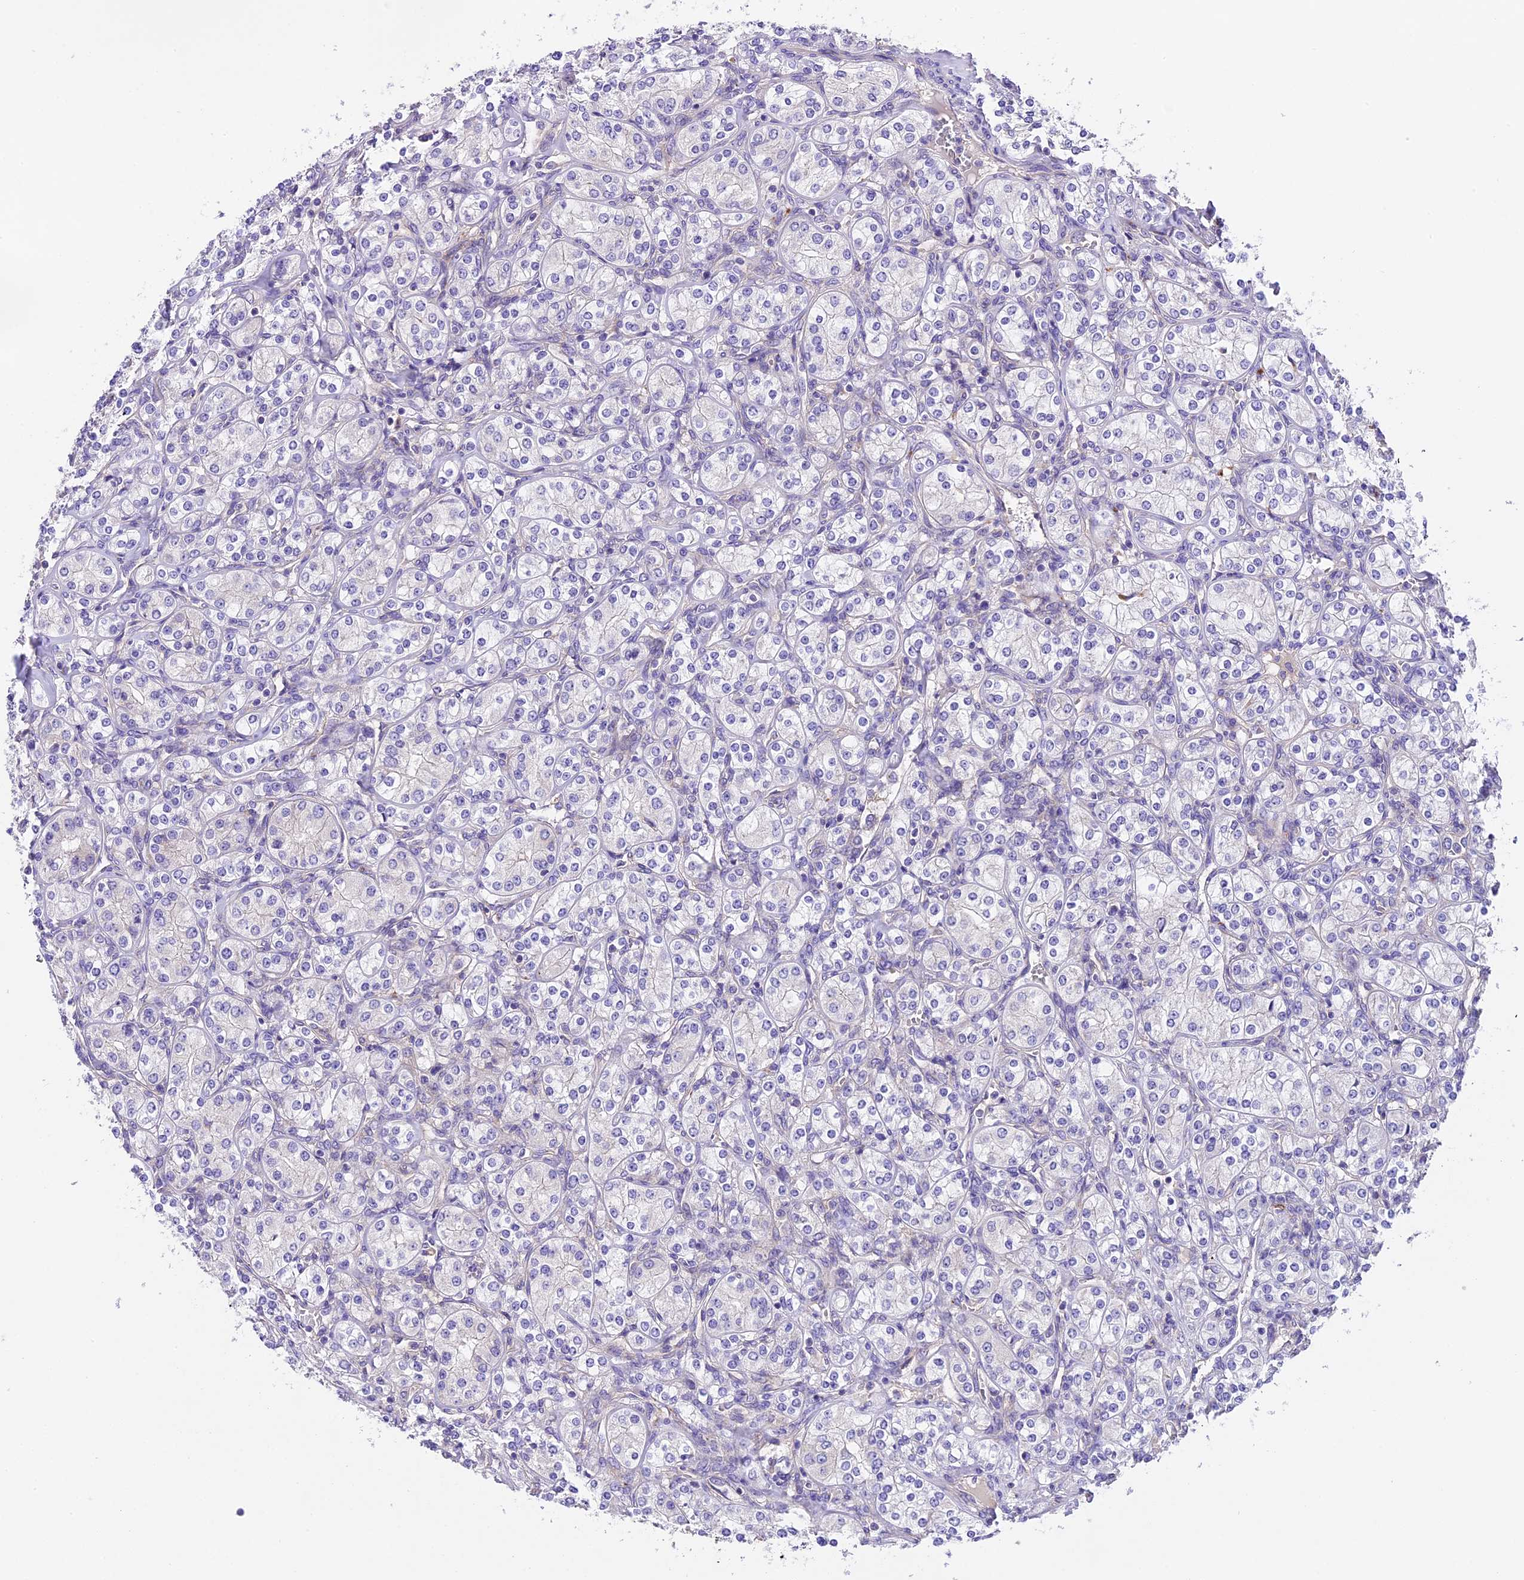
{"staining": {"intensity": "negative", "quantity": "none", "location": "none"}, "tissue": "renal cancer", "cell_type": "Tumor cells", "image_type": "cancer", "snomed": [{"axis": "morphology", "description": "Adenocarcinoma, NOS"}, {"axis": "topography", "description": "Kidney"}], "caption": "IHC of adenocarcinoma (renal) exhibits no positivity in tumor cells. (DAB (3,3'-diaminobenzidine) immunohistochemistry visualized using brightfield microscopy, high magnification).", "gene": "PEMT", "patient": {"sex": "male", "age": 77}}